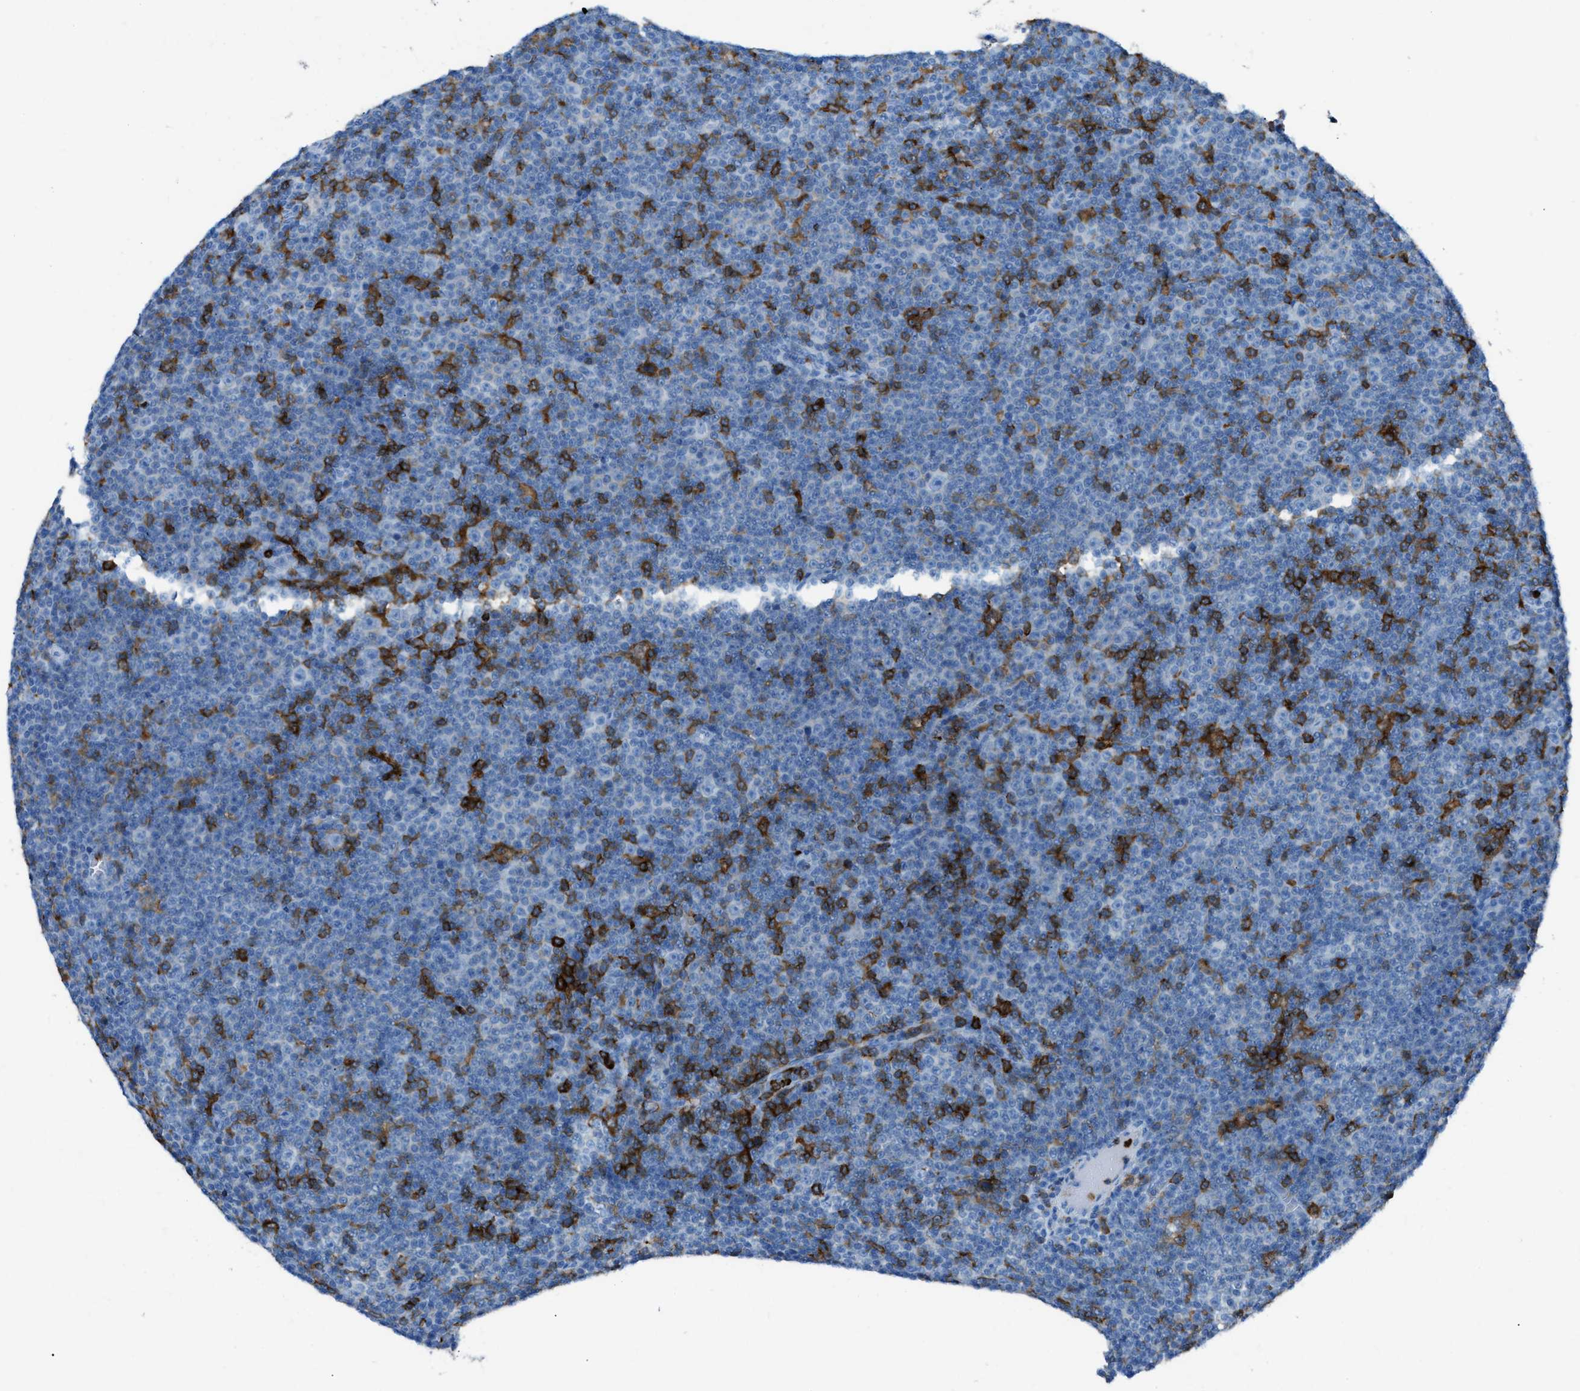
{"staining": {"intensity": "negative", "quantity": "none", "location": "none"}, "tissue": "lymphoma", "cell_type": "Tumor cells", "image_type": "cancer", "snomed": [{"axis": "morphology", "description": "Malignant lymphoma, non-Hodgkin's type, Low grade"}, {"axis": "topography", "description": "Lymph node"}], "caption": "Immunohistochemistry (IHC) micrograph of neoplastic tissue: human lymphoma stained with DAB (3,3'-diaminobenzidine) reveals no significant protein staining in tumor cells.", "gene": "ITGB2", "patient": {"sex": "female", "age": 67}}